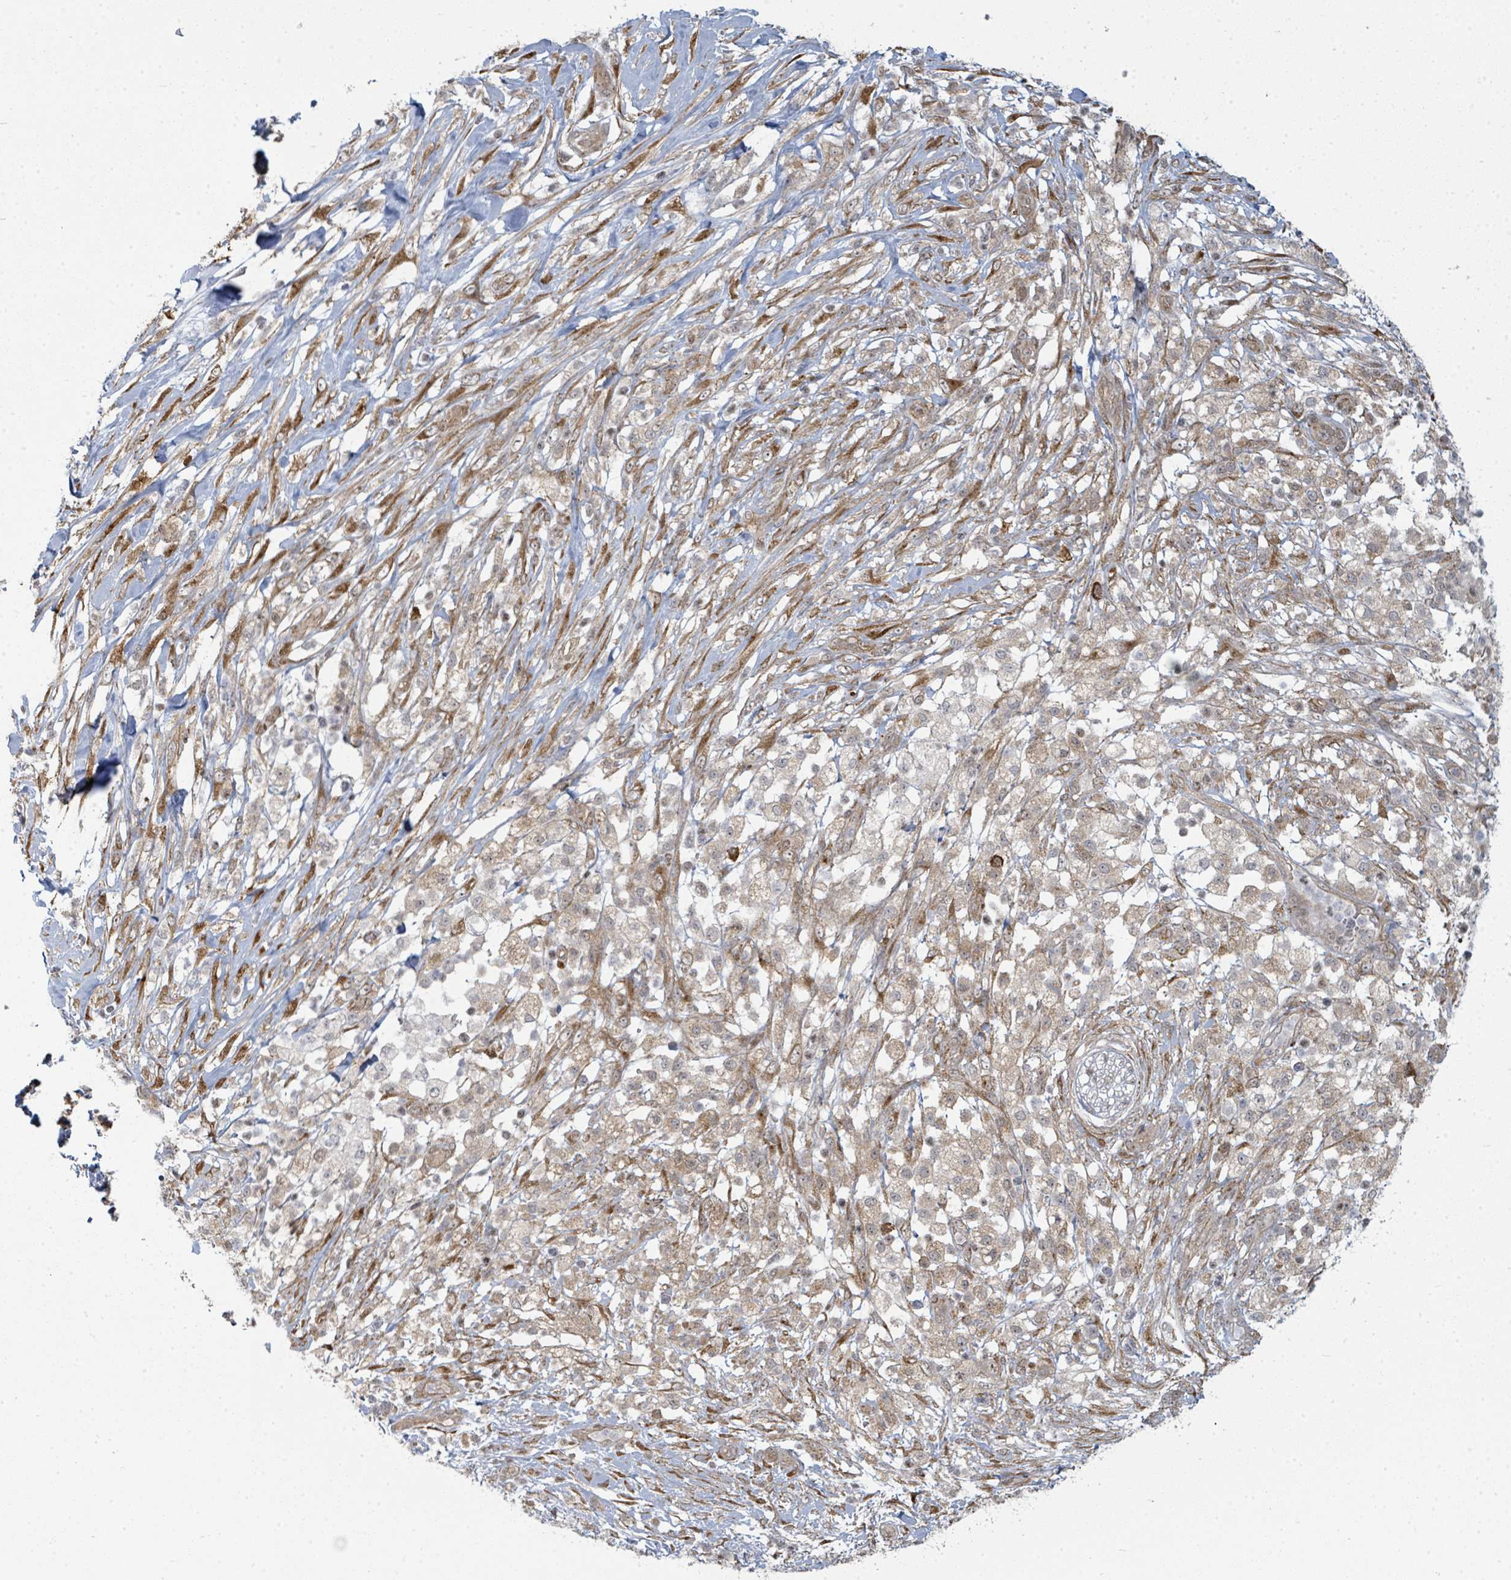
{"staining": {"intensity": "weak", "quantity": "25%-75%", "location": "cytoplasmic/membranous"}, "tissue": "pancreatic cancer", "cell_type": "Tumor cells", "image_type": "cancer", "snomed": [{"axis": "morphology", "description": "Adenocarcinoma, NOS"}, {"axis": "topography", "description": "Pancreas"}], "caption": "Immunohistochemistry (DAB) staining of human adenocarcinoma (pancreatic) reveals weak cytoplasmic/membranous protein positivity in about 25%-75% of tumor cells. Nuclei are stained in blue.", "gene": "PSMG2", "patient": {"sex": "female", "age": 72}}